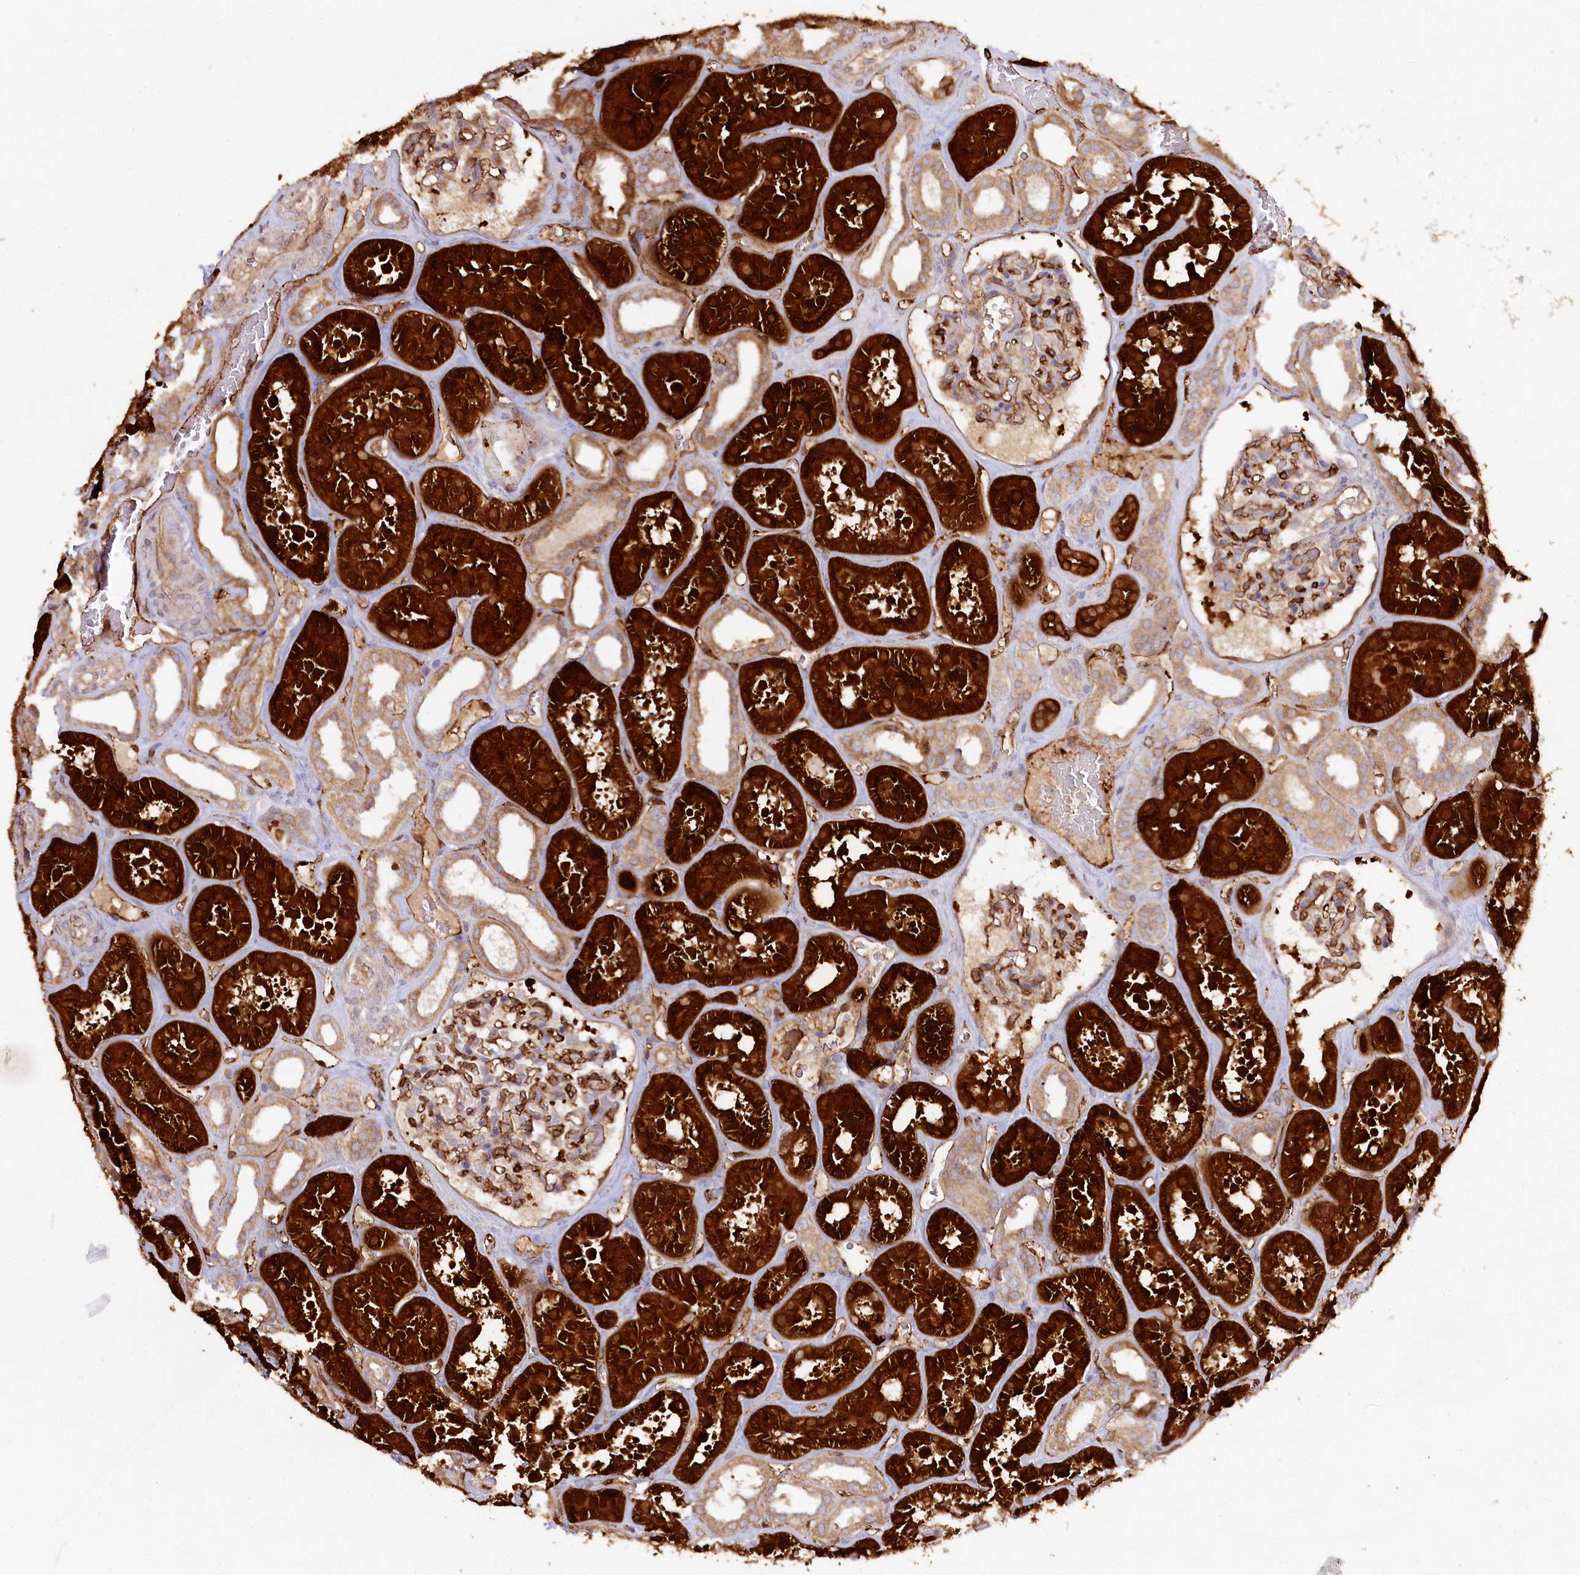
{"staining": {"intensity": "strong", "quantity": "25%-75%", "location": "cytoplasmic/membranous"}, "tissue": "kidney", "cell_type": "Cells in glomeruli", "image_type": "normal", "snomed": [{"axis": "morphology", "description": "Normal tissue, NOS"}, {"axis": "topography", "description": "Kidney"}], "caption": "DAB immunohistochemical staining of normal kidney exhibits strong cytoplasmic/membranous protein staining in approximately 25%-75% of cells in glomeruli.", "gene": "RBP5", "patient": {"sex": "female", "age": 41}}